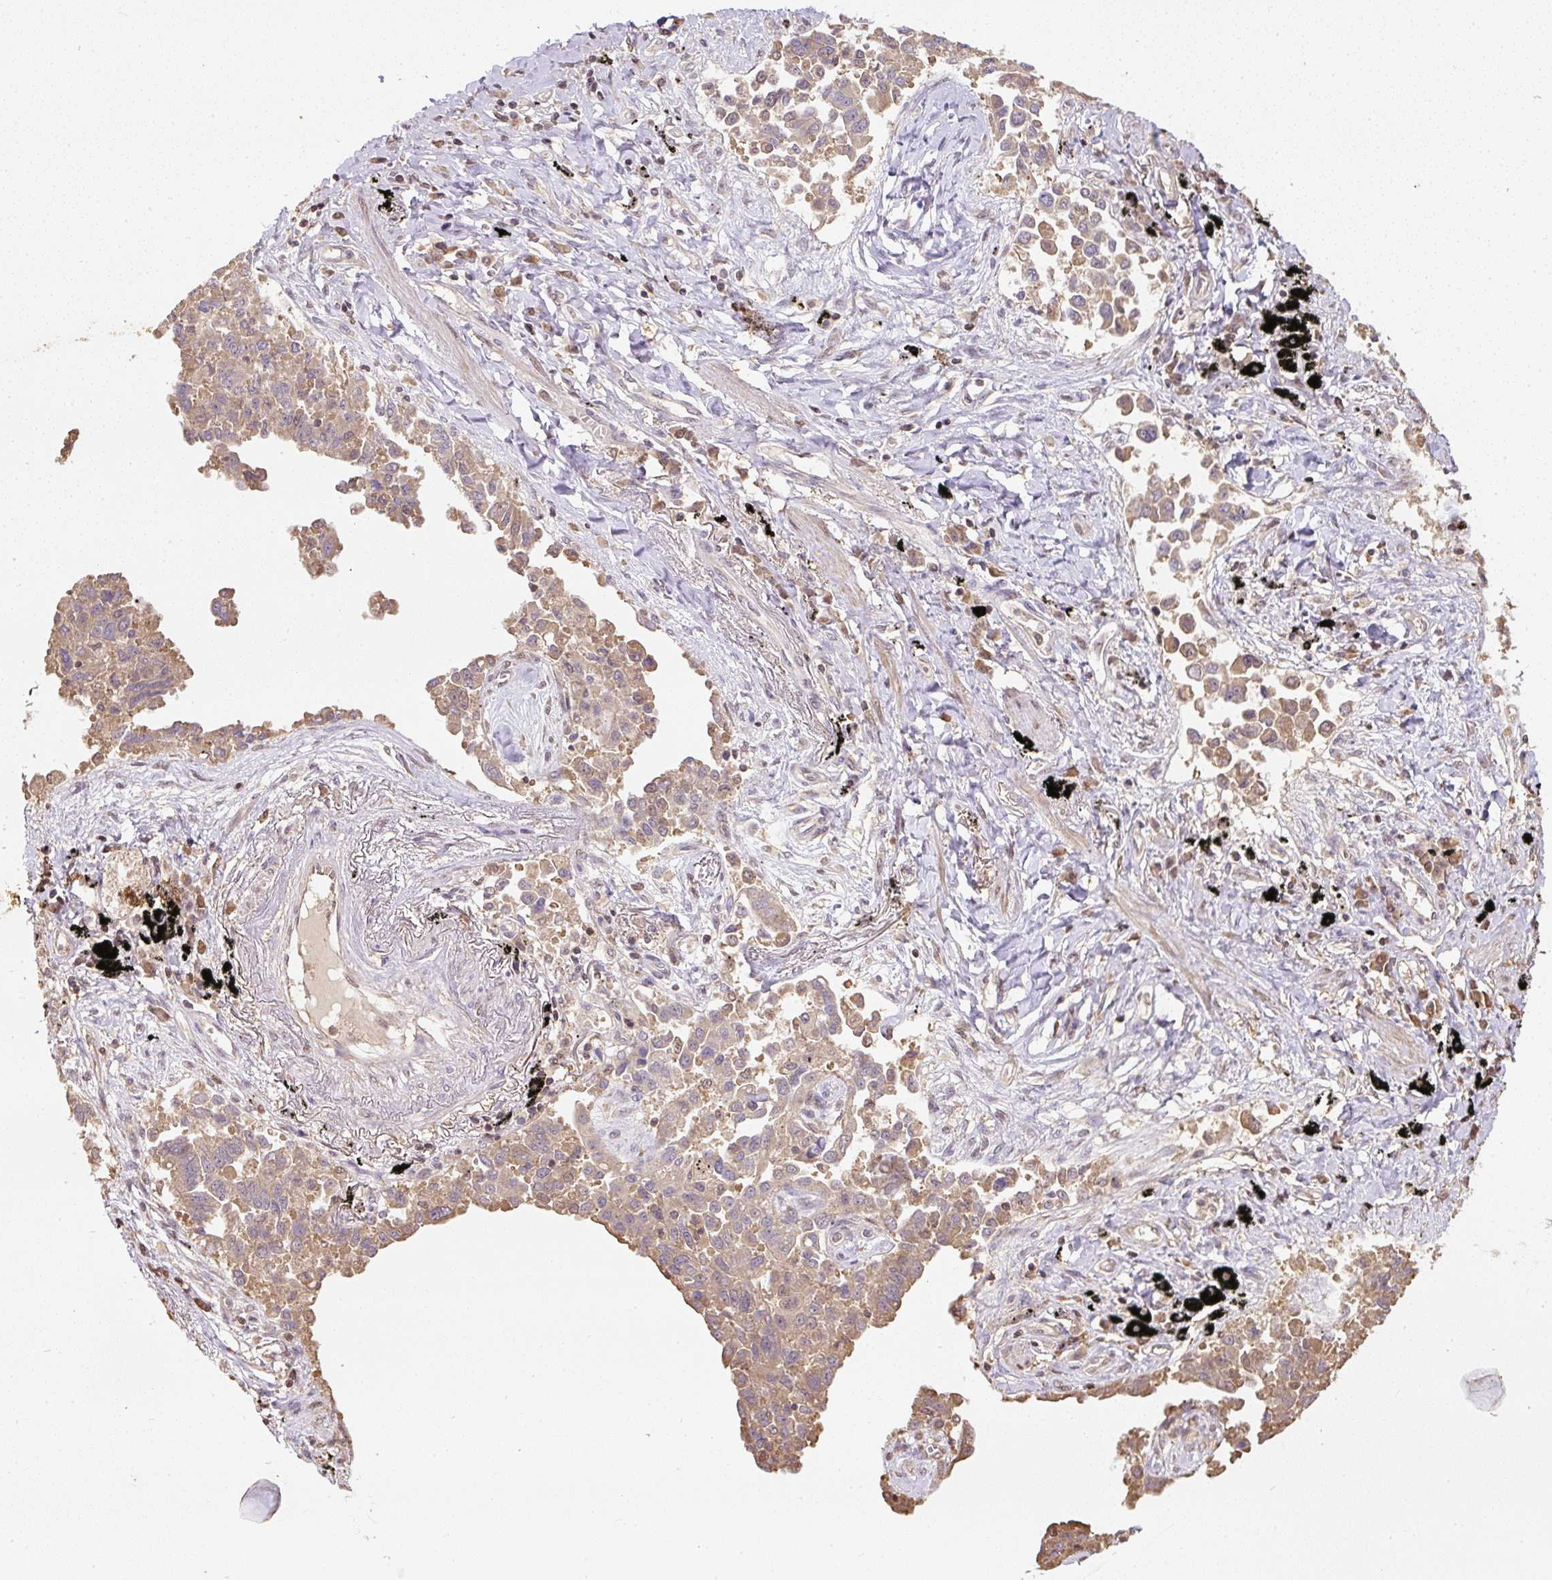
{"staining": {"intensity": "weak", "quantity": ">75%", "location": "cytoplasmic/membranous,nuclear"}, "tissue": "lung cancer", "cell_type": "Tumor cells", "image_type": "cancer", "snomed": [{"axis": "morphology", "description": "Adenocarcinoma, NOS"}, {"axis": "topography", "description": "Lung"}], "caption": "Immunohistochemical staining of human lung cancer demonstrates low levels of weak cytoplasmic/membranous and nuclear protein expression in about >75% of tumor cells.", "gene": "TMEM170B", "patient": {"sex": "male", "age": 67}}